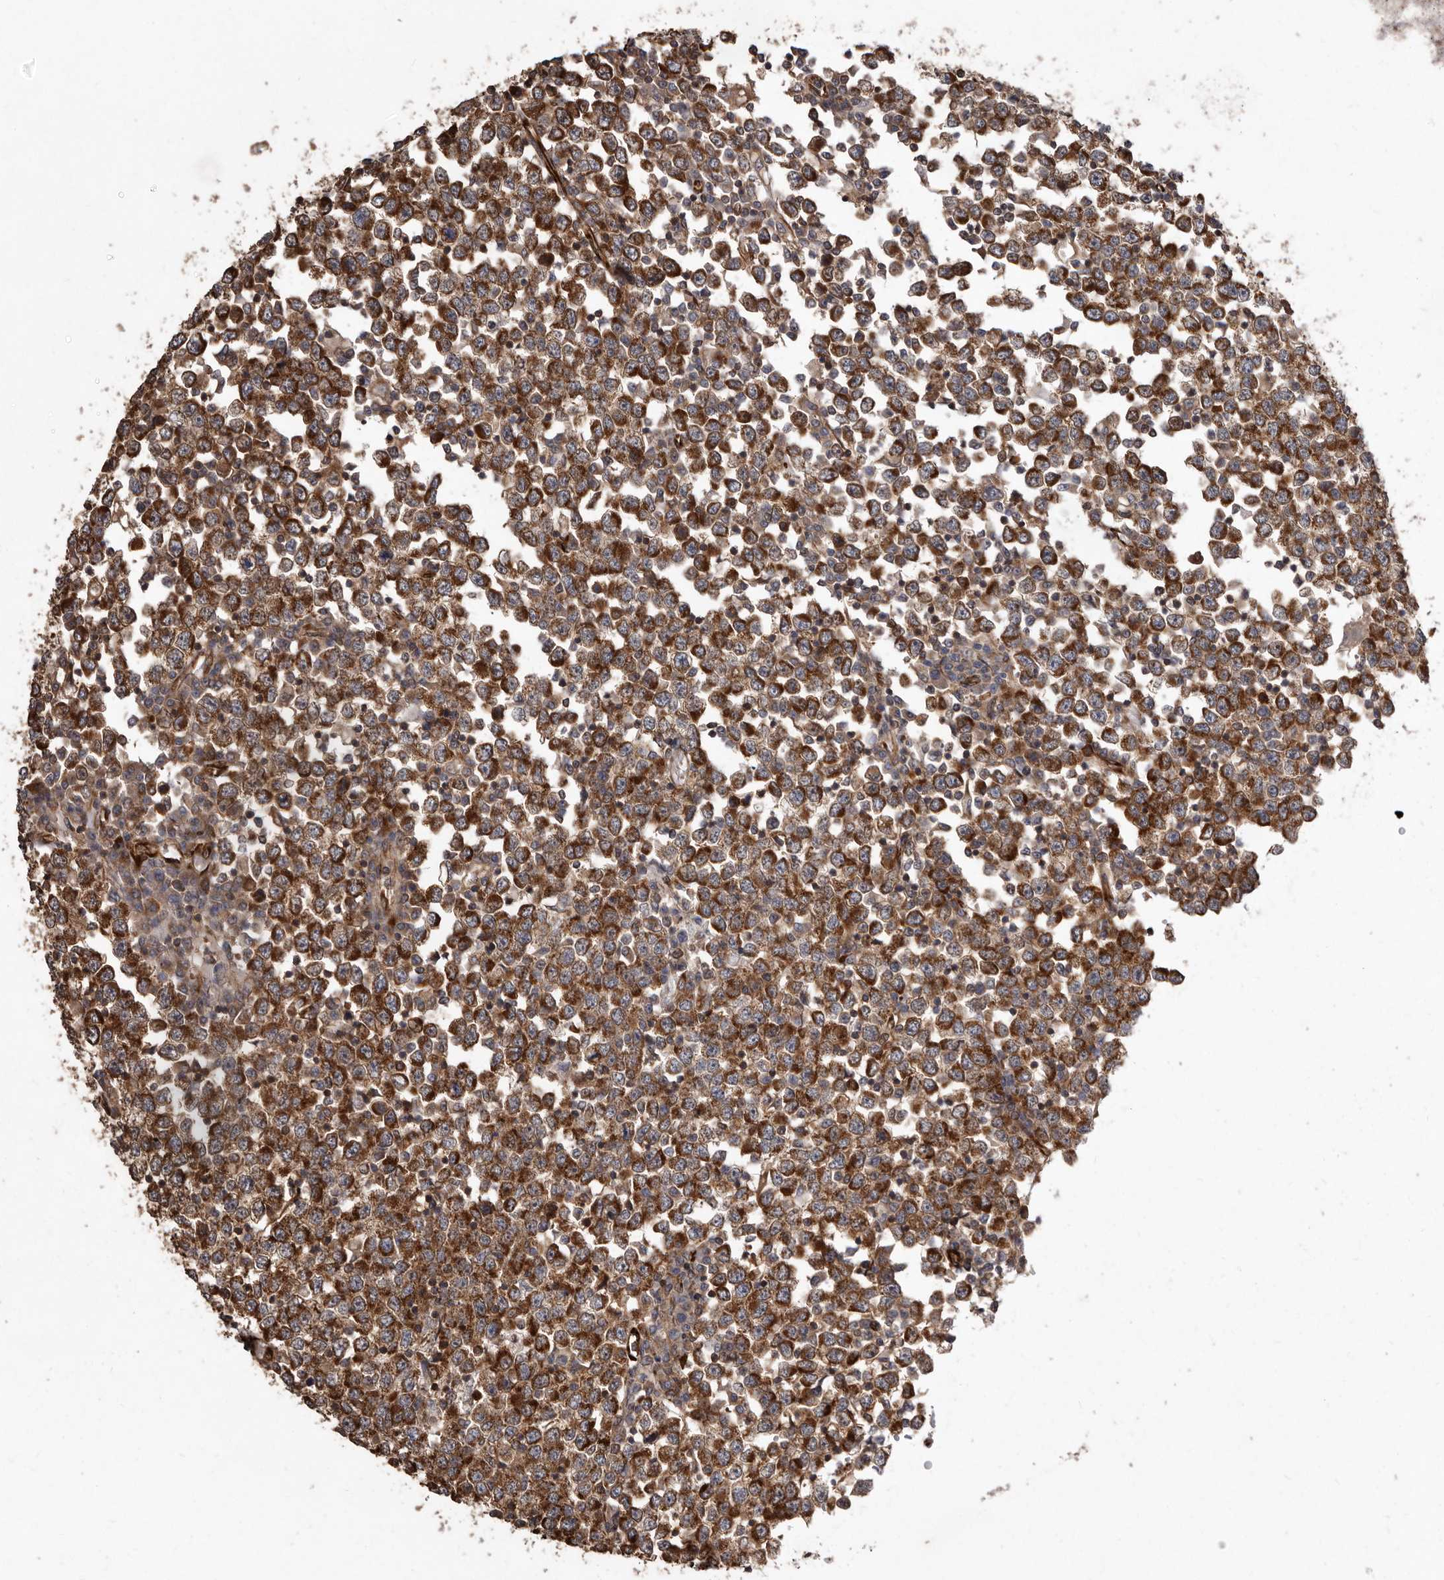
{"staining": {"intensity": "strong", "quantity": ">75%", "location": "cytoplasmic/membranous"}, "tissue": "testis cancer", "cell_type": "Tumor cells", "image_type": "cancer", "snomed": [{"axis": "morphology", "description": "Seminoma, NOS"}, {"axis": "topography", "description": "Testis"}], "caption": "Brown immunohistochemical staining in human testis cancer (seminoma) reveals strong cytoplasmic/membranous staining in approximately >75% of tumor cells. The staining was performed using DAB (3,3'-diaminobenzidine), with brown indicating positive protein expression. Nuclei are stained blue with hematoxylin.", "gene": "FLAD1", "patient": {"sex": "male", "age": 65}}